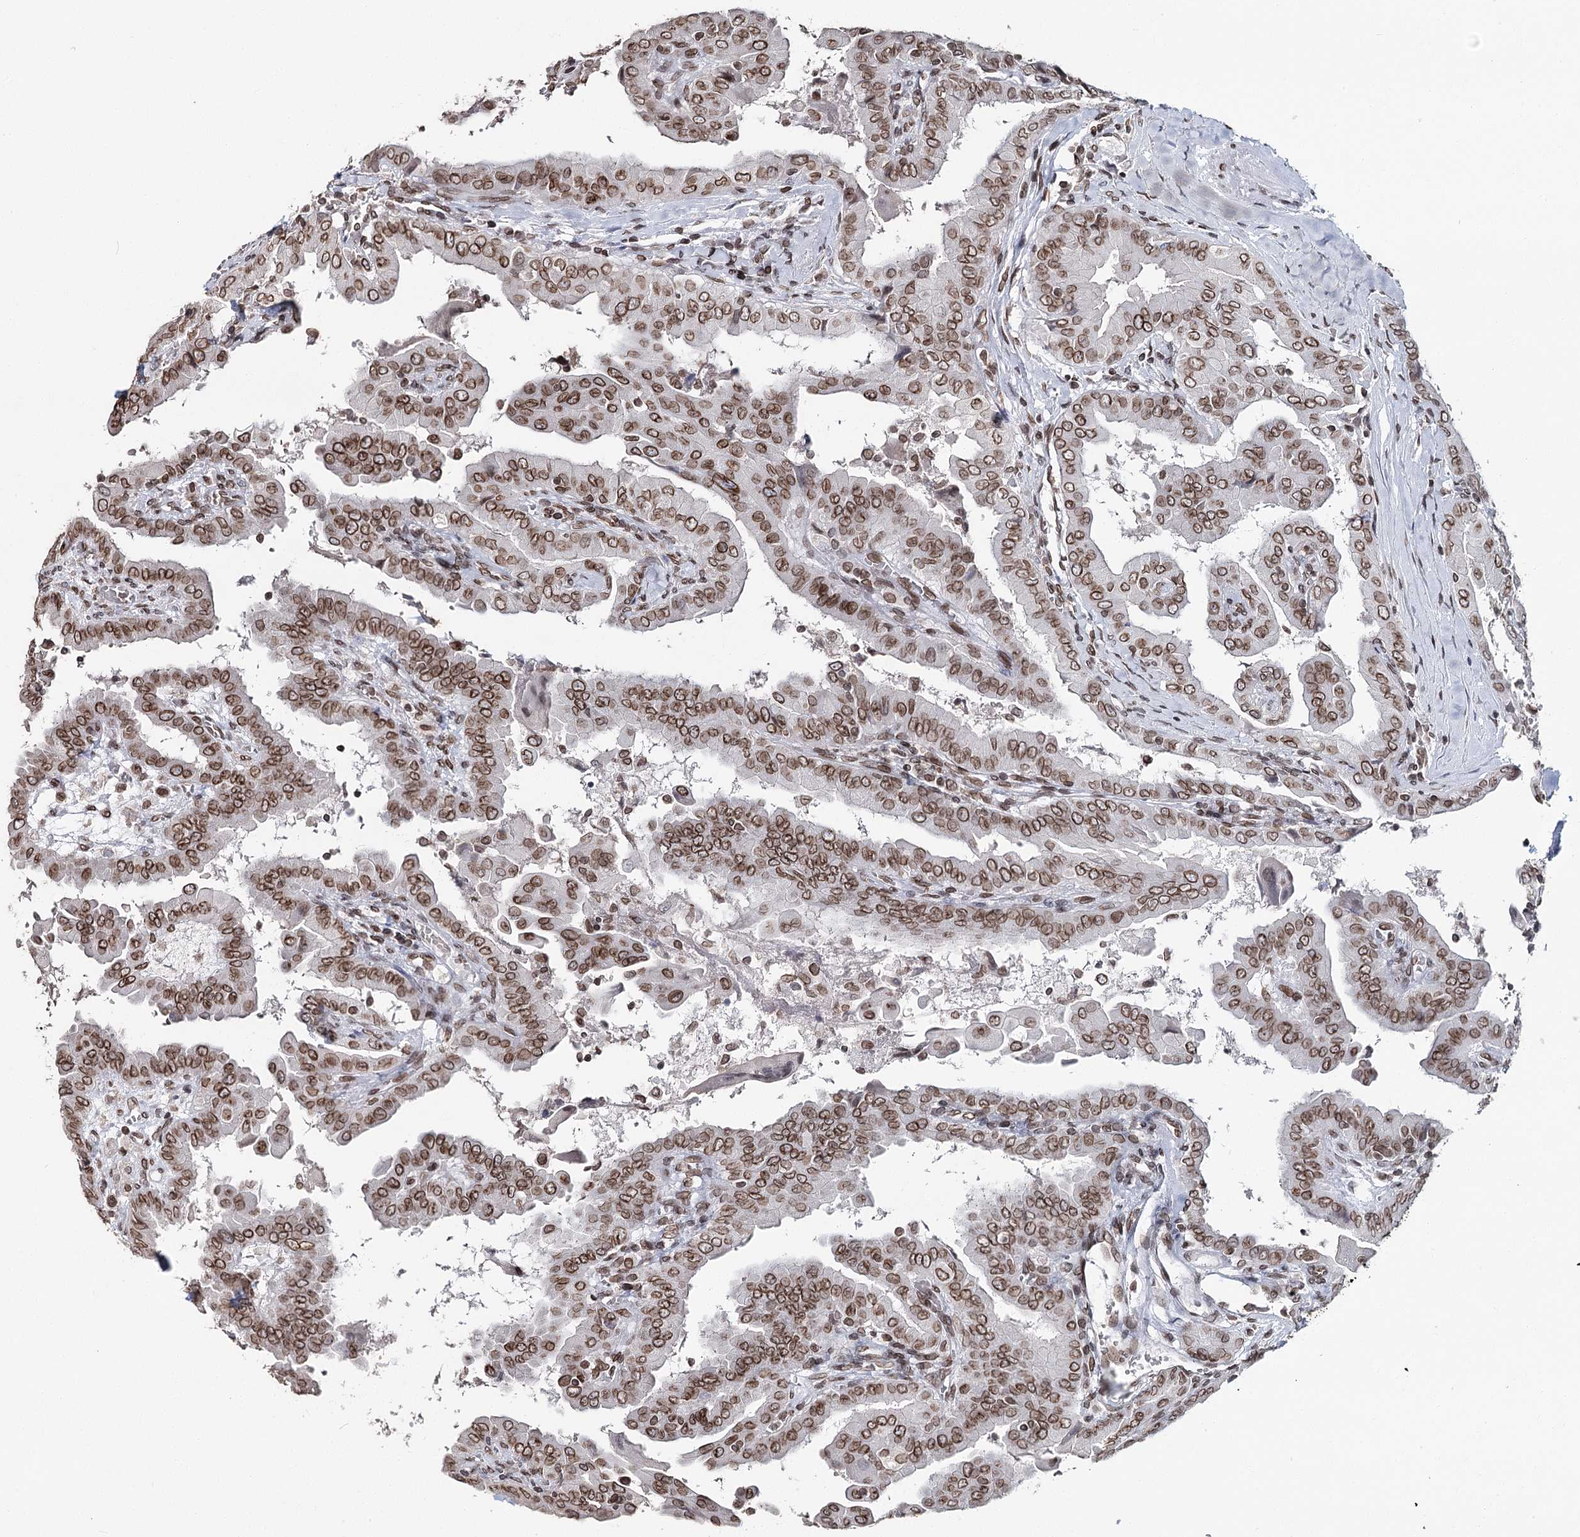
{"staining": {"intensity": "moderate", "quantity": ">75%", "location": "cytoplasmic/membranous,nuclear"}, "tissue": "thyroid cancer", "cell_type": "Tumor cells", "image_type": "cancer", "snomed": [{"axis": "morphology", "description": "Papillary adenocarcinoma, NOS"}, {"axis": "topography", "description": "Thyroid gland"}], "caption": "Thyroid cancer was stained to show a protein in brown. There is medium levels of moderate cytoplasmic/membranous and nuclear staining in approximately >75% of tumor cells. (IHC, brightfield microscopy, high magnification).", "gene": "KIAA0930", "patient": {"sex": "male", "age": 33}}